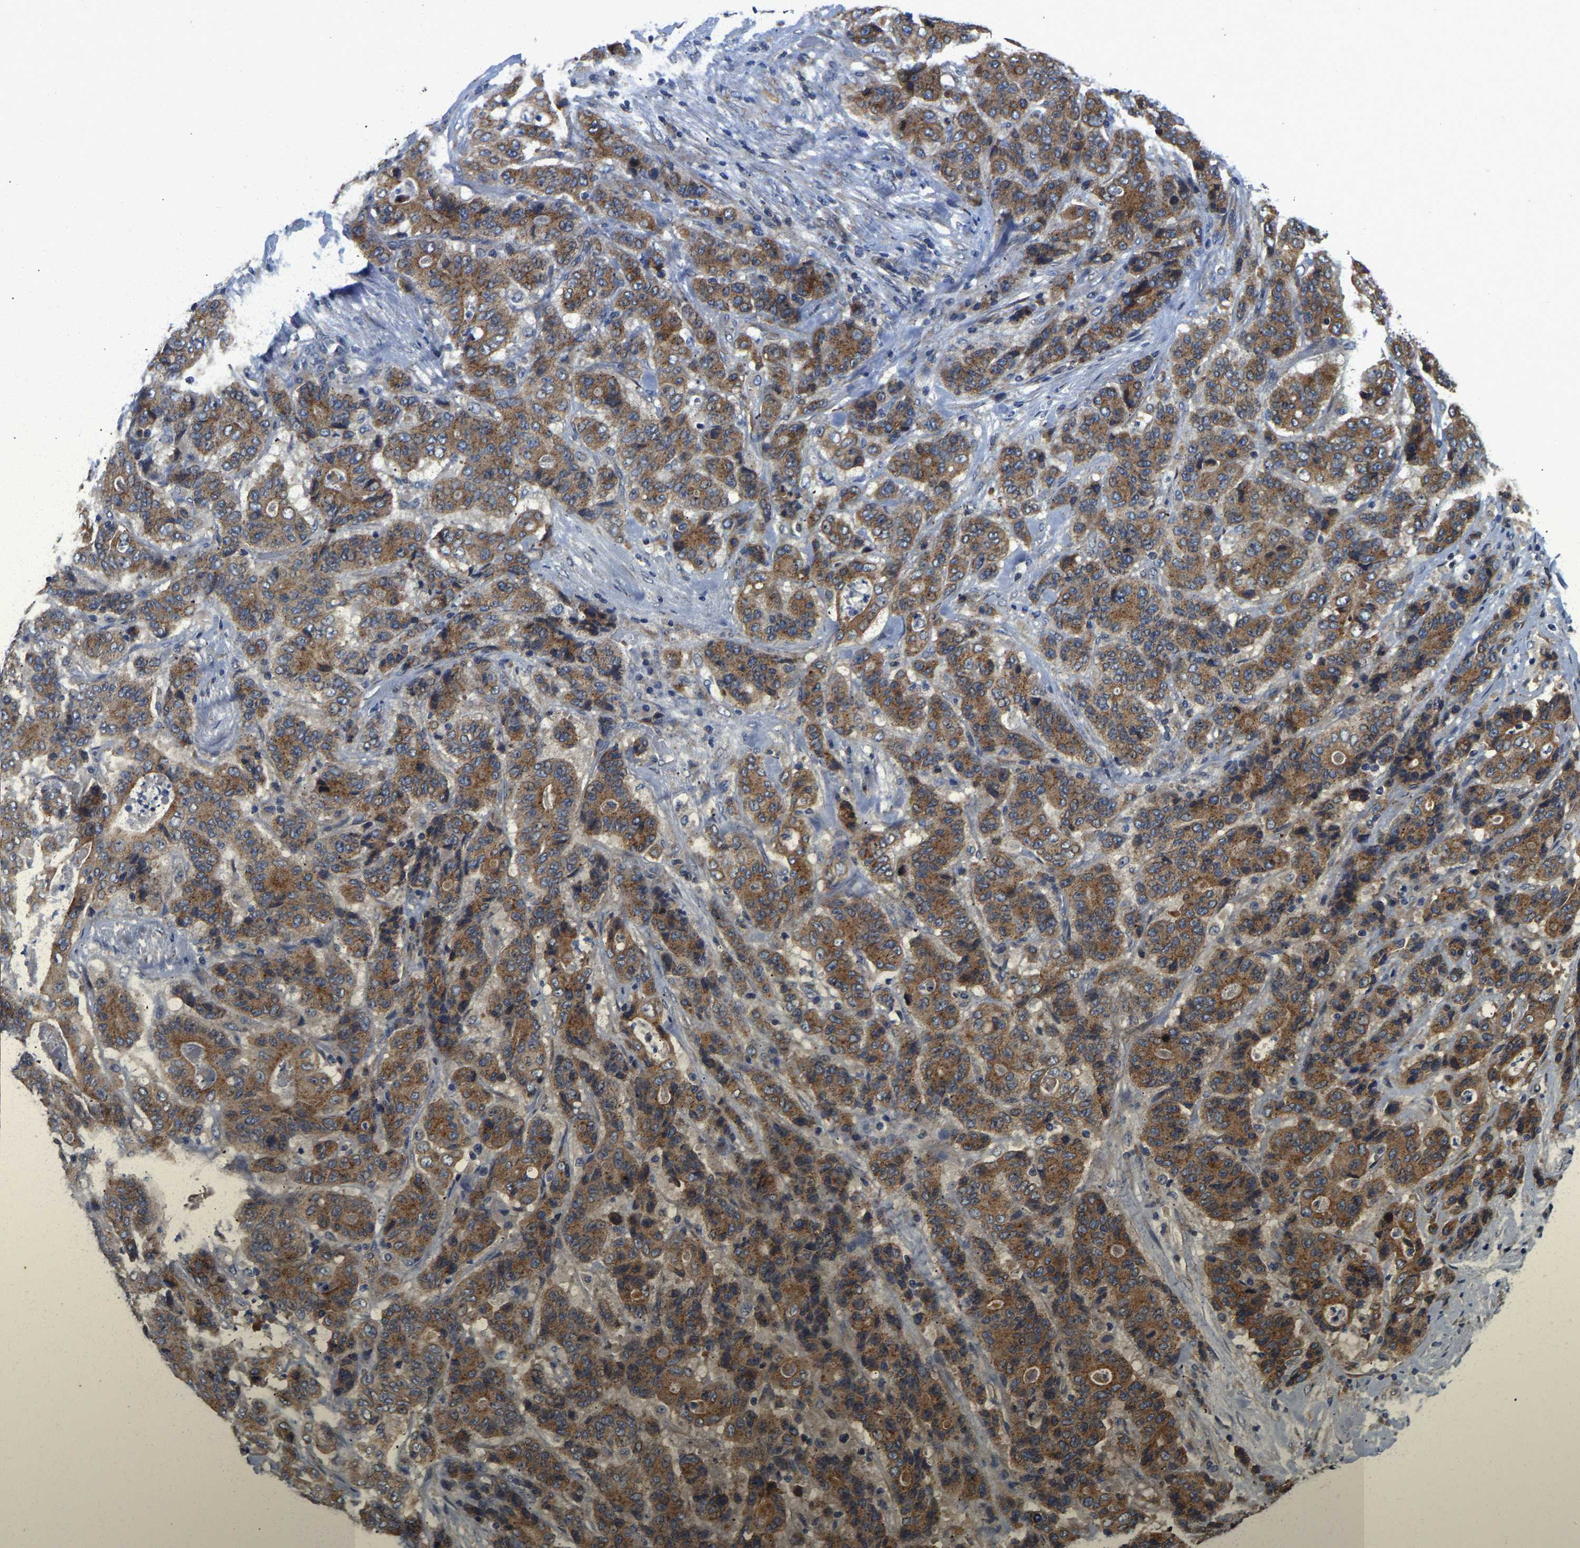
{"staining": {"intensity": "moderate", "quantity": ">75%", "location": "cytoplasmic/membranous"}, "tissue": "stomach cancer", "cell_type": "Tumor cells", "image_type": "cancer", "snomed": [{"axis": "morphology", "description": "Adenocarcinoma, NOS"}, {"axis": "topography", "description": "Stomach"}], "caption": "The micrograph displays immunohistochemical staining of stomach cancer (adenocarcinoma). There is moderate cytoplasmic/membranous expression is present in about >75% of tumor cells.", "gene": "ARL6IP5", "patient": {"sex": "female", "age": 73}}